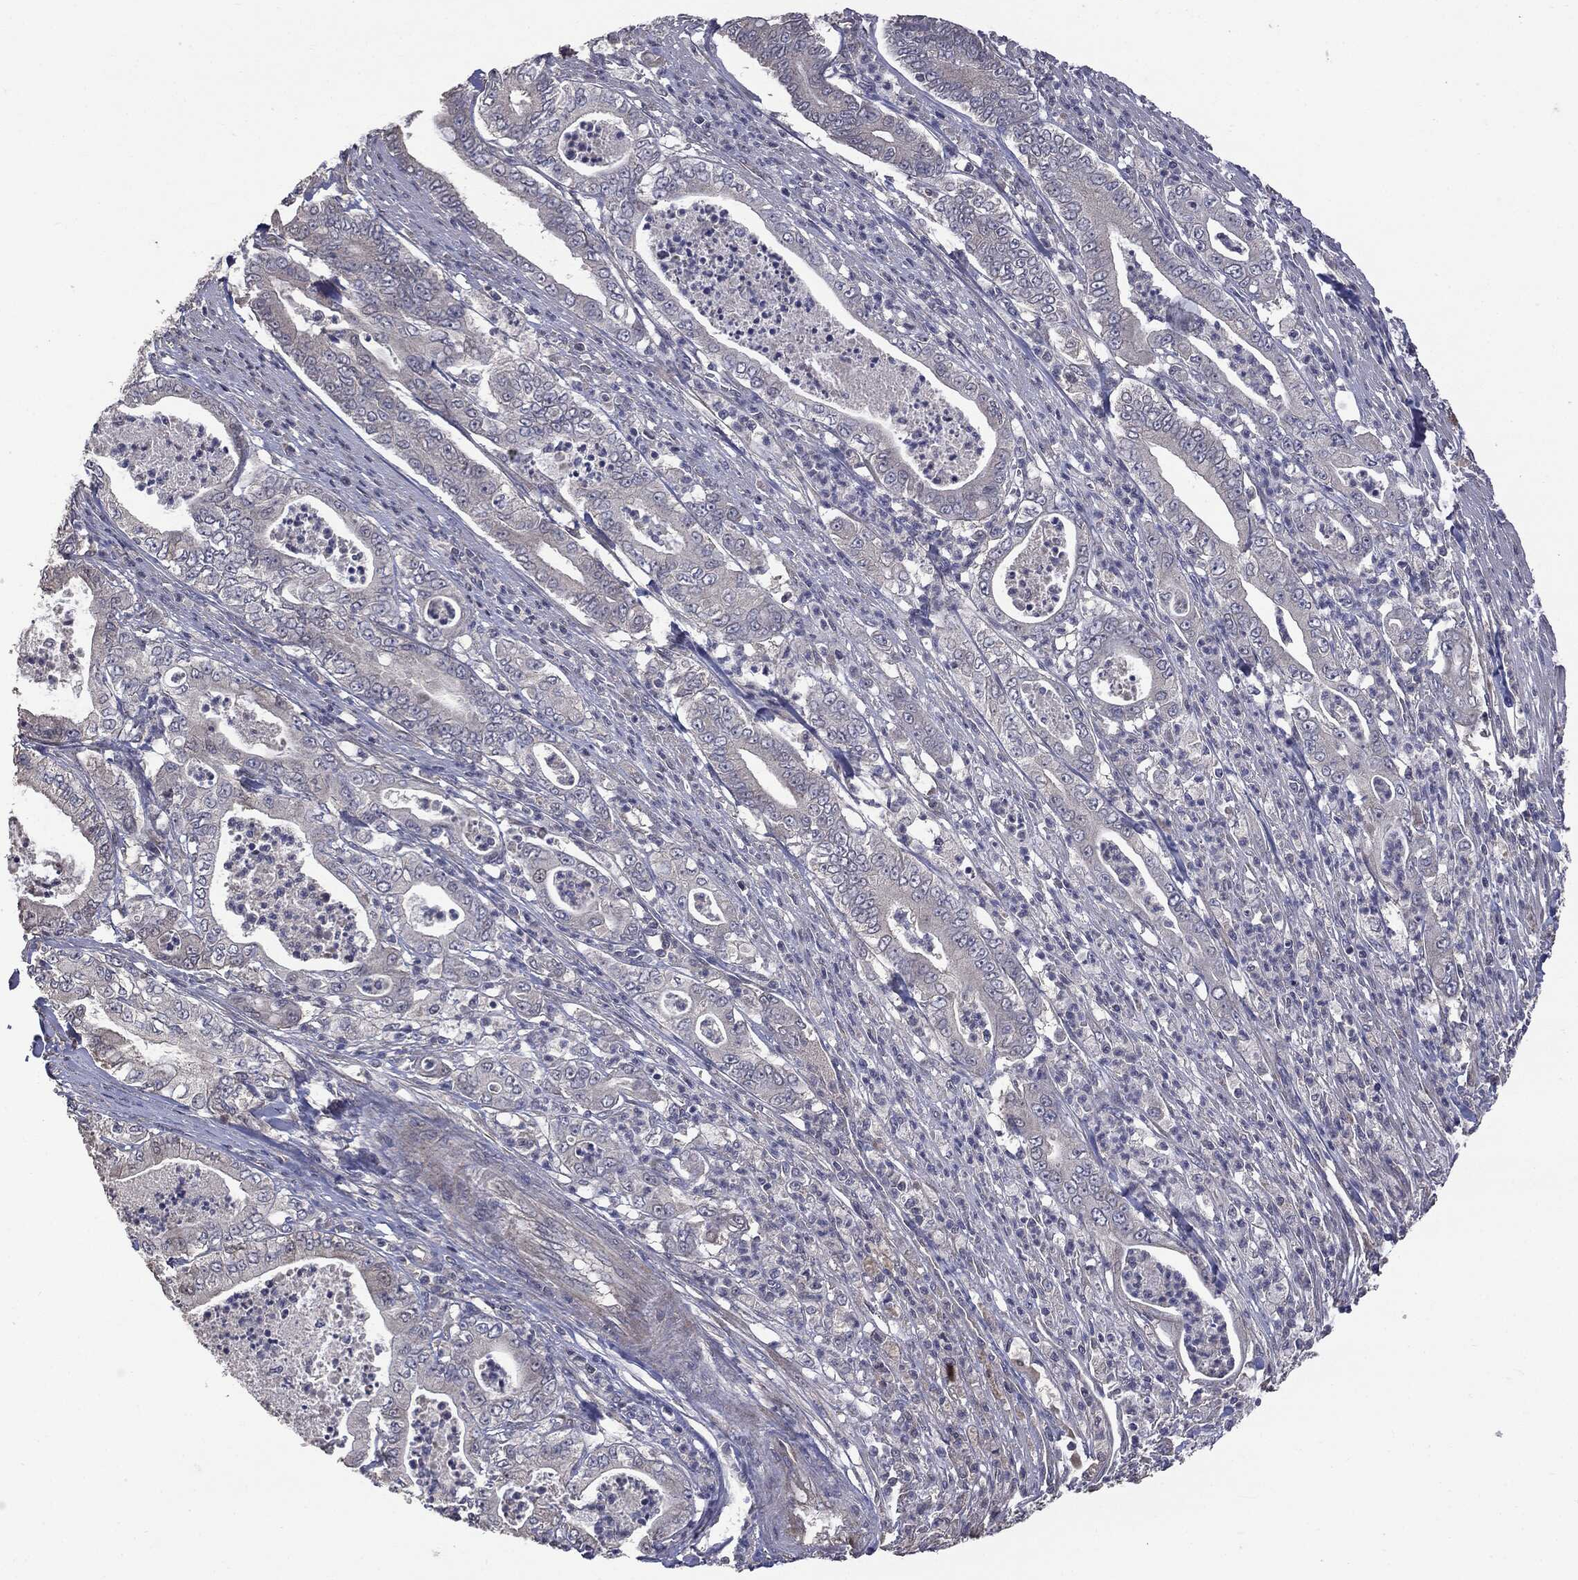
{"staining": {"intensity": "negative", "quantity": "none", "location": "none"}, "tissue": "pancreatic cancer", "cell_type": "Tumor cells", "image_type": "cancer", "snomed": [{"axis": "morphology", "description": "Adenocarcinoma, NOS"}, {"axis": "topography", "description": "Pancreas"}], "caption": "This is an IHC histopathology image of adenocarcinoma (pancreatic). There is no positivity in tumor cells.", "gene": "MTOR", "patient": {"sex": "male", "age": 71}}